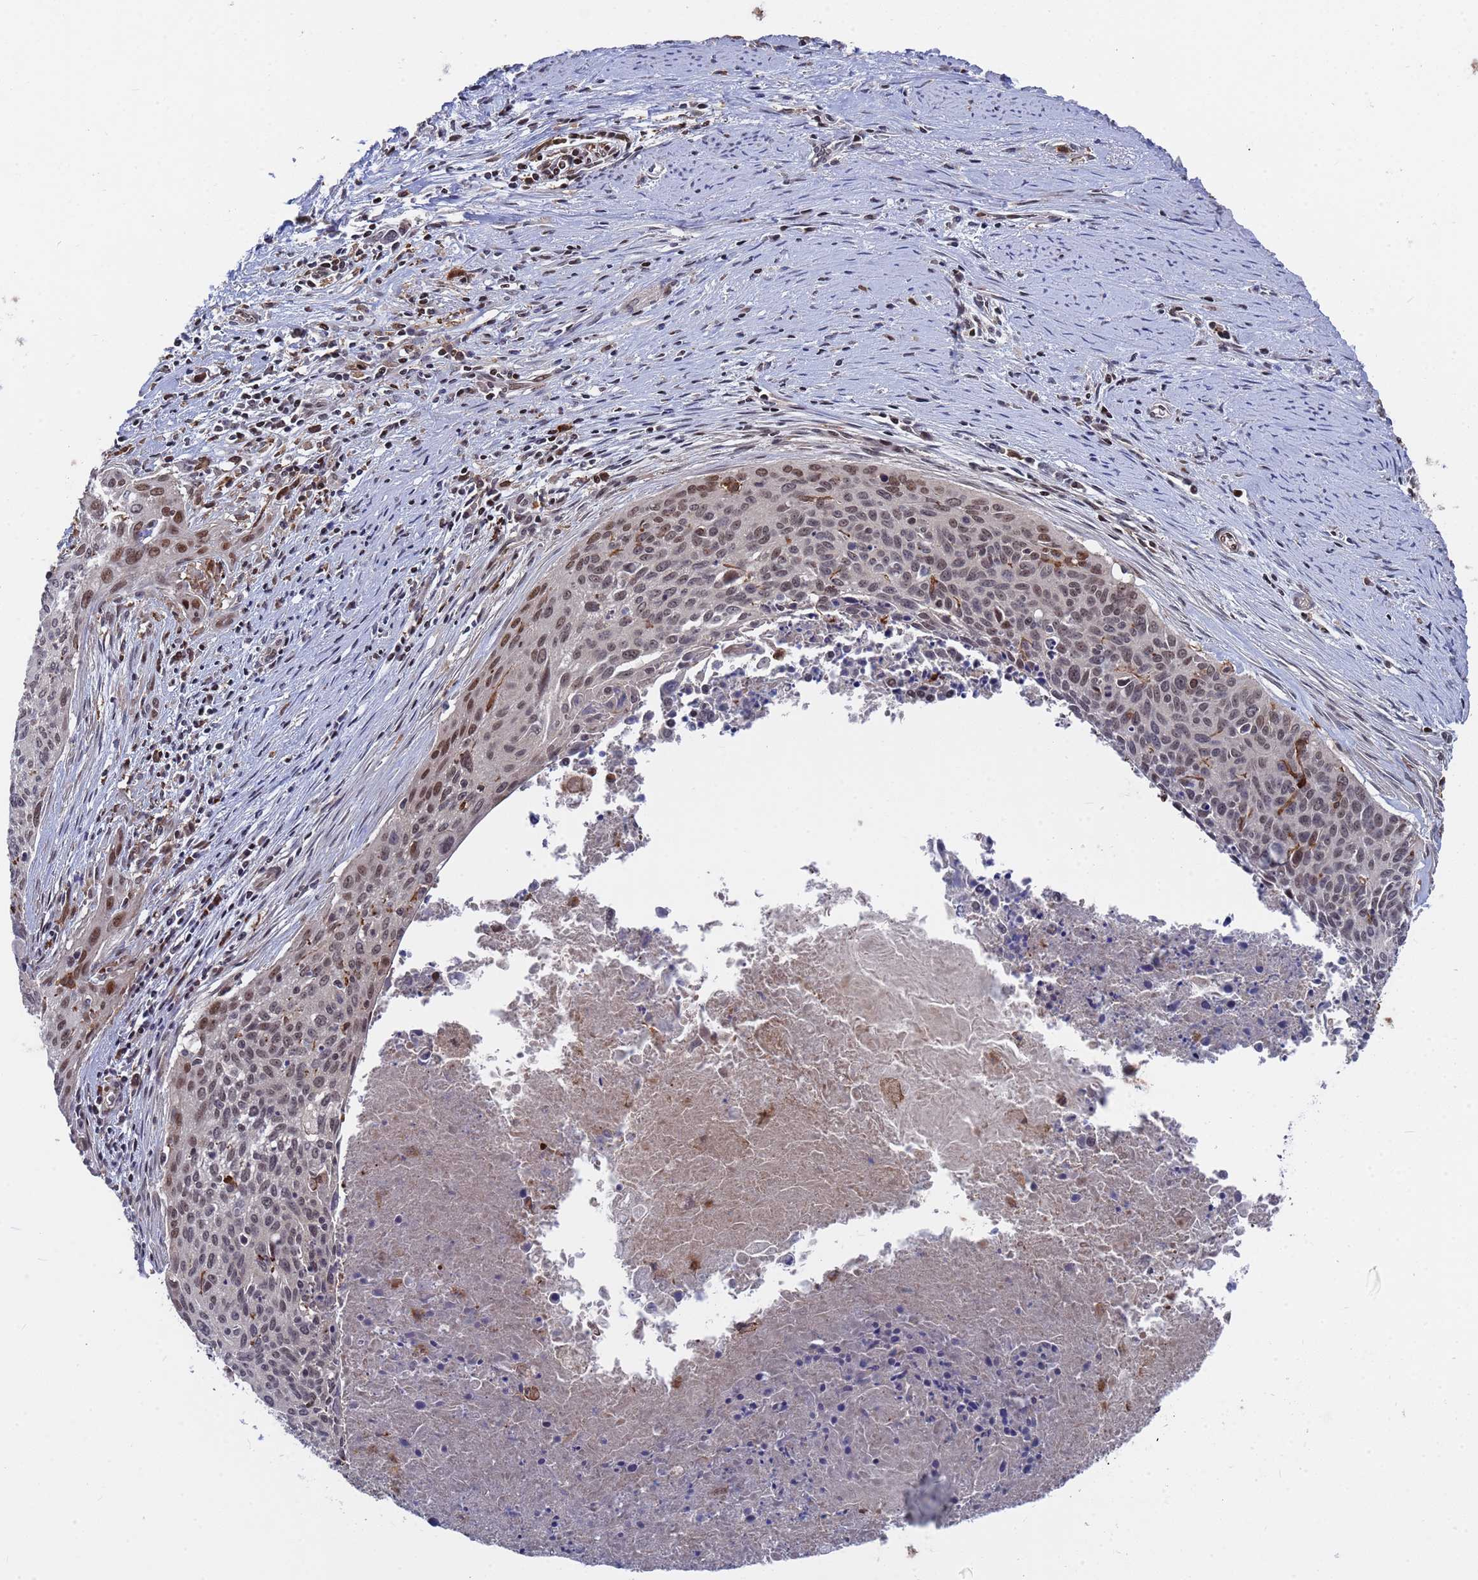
{"staining": {"intensity": "moderate", "quantity": "<25%", "location": "nuclear"}, "tissue": "cervical cancer", "cell_type": "Tumor cells", "image_type": "cancer", "snomed": [{"axis": "morphology", "description": "Squamous cell carcinoma, NOS"}, {"axis": "topography", "description": "Cervix"}], "caption": "A micrograph of human cervical cancer stained for a protein reveals moderate nuclear brown staining in tumor cells.", "gene": "TMBIM6", "patient": {"sex": "female", "age": 55}}